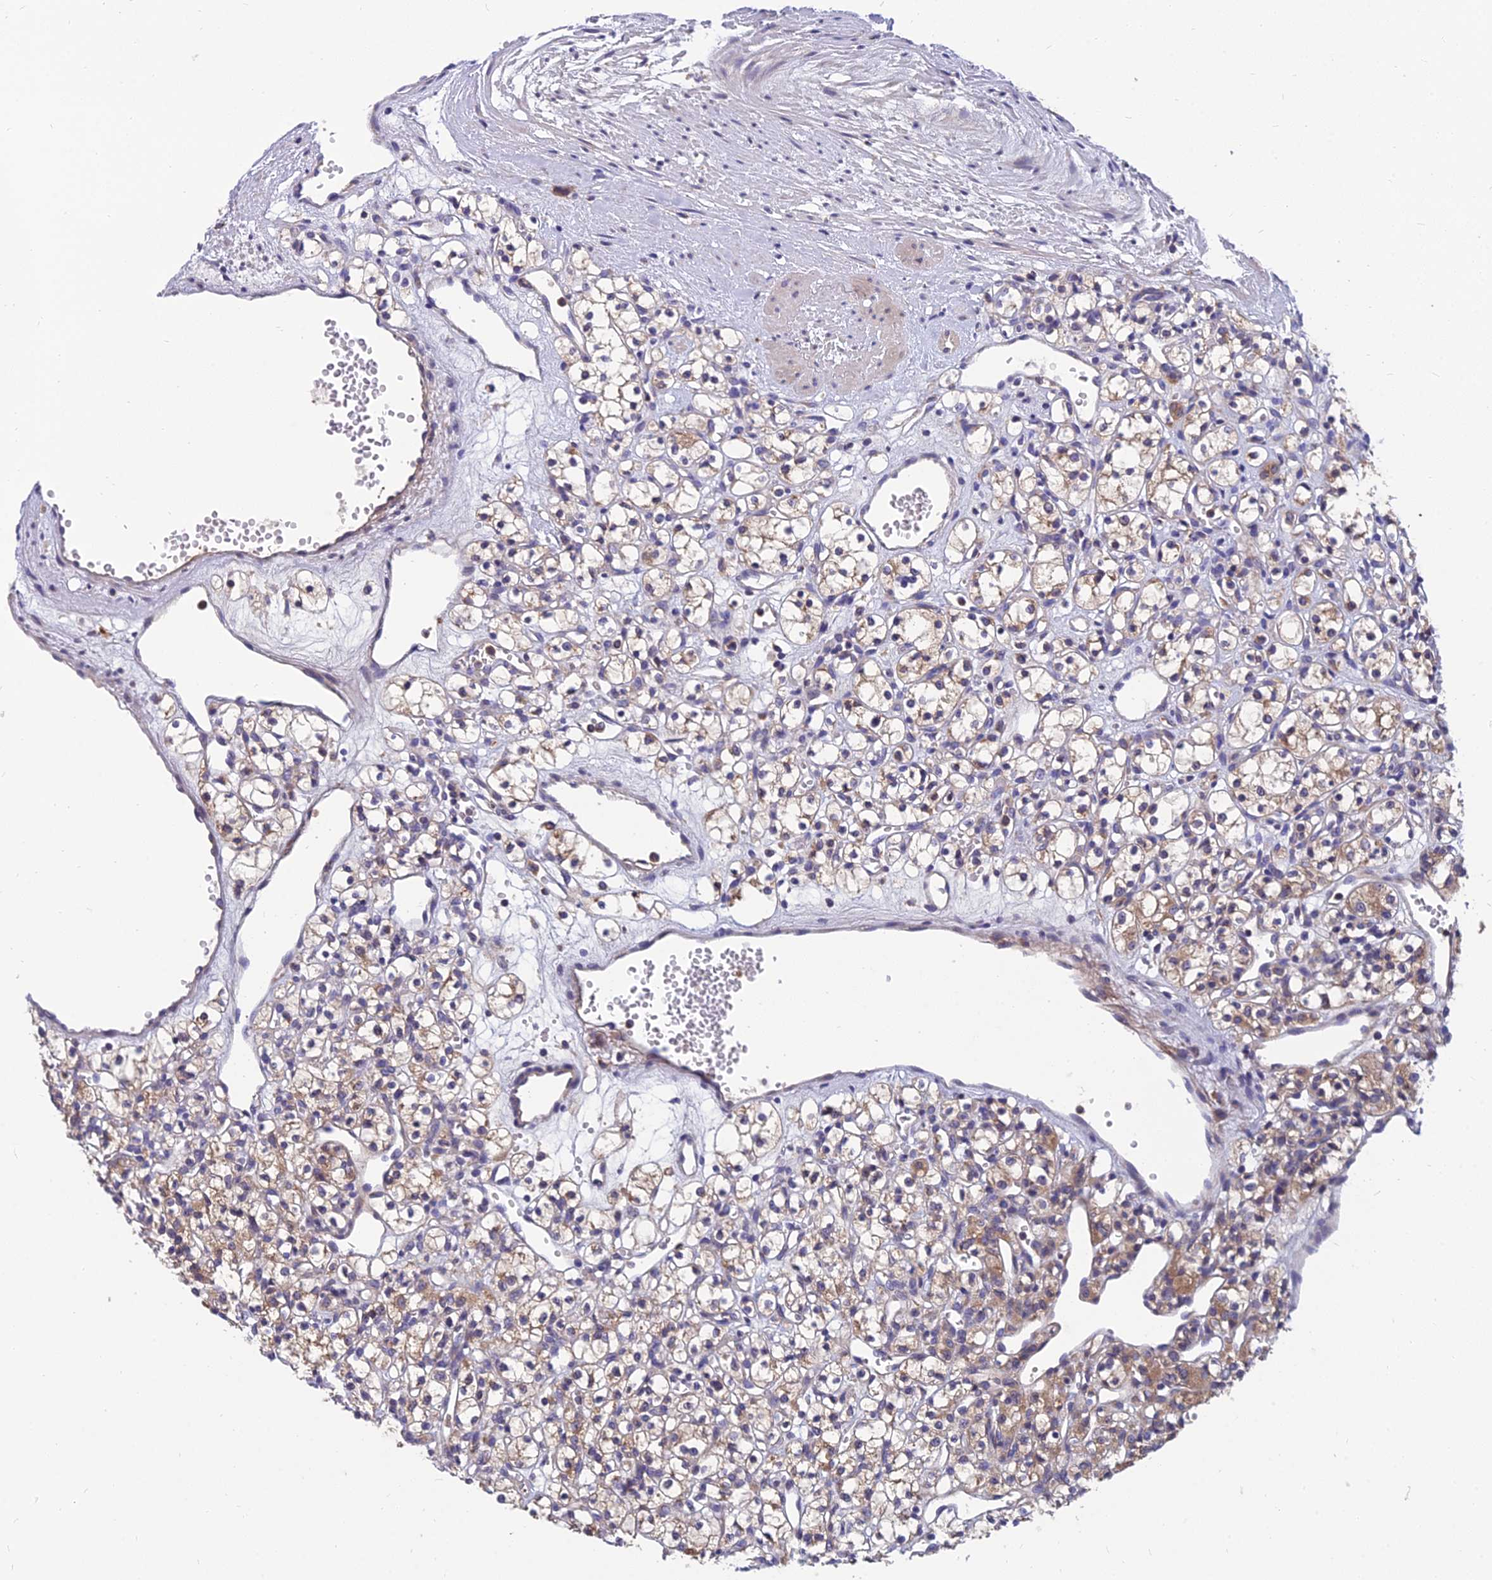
{"staining": {"intensity": "moderate", "quantity": "<25%", "location": "cytoplasmic/membranous"}, "tissue": "renal cancer", "cell_type": "Tumor cells", "image_type": "cancer", "snomed": [{"axis": "morphology", "description": "Adenocarcinoma, NOS"}, {"axis": "topography", "description": "Kidney"}], "caption": "Protein analysis of adenocarcinoma (renal) tissue shows moderate cytoplasmic/membranous expression in approximately <25% of tumor cells. (Brightfield microscopy of DAB IHC at high magnification).", "gene": "UMAD1", "patient": {"sex": "female", "age": 59}}